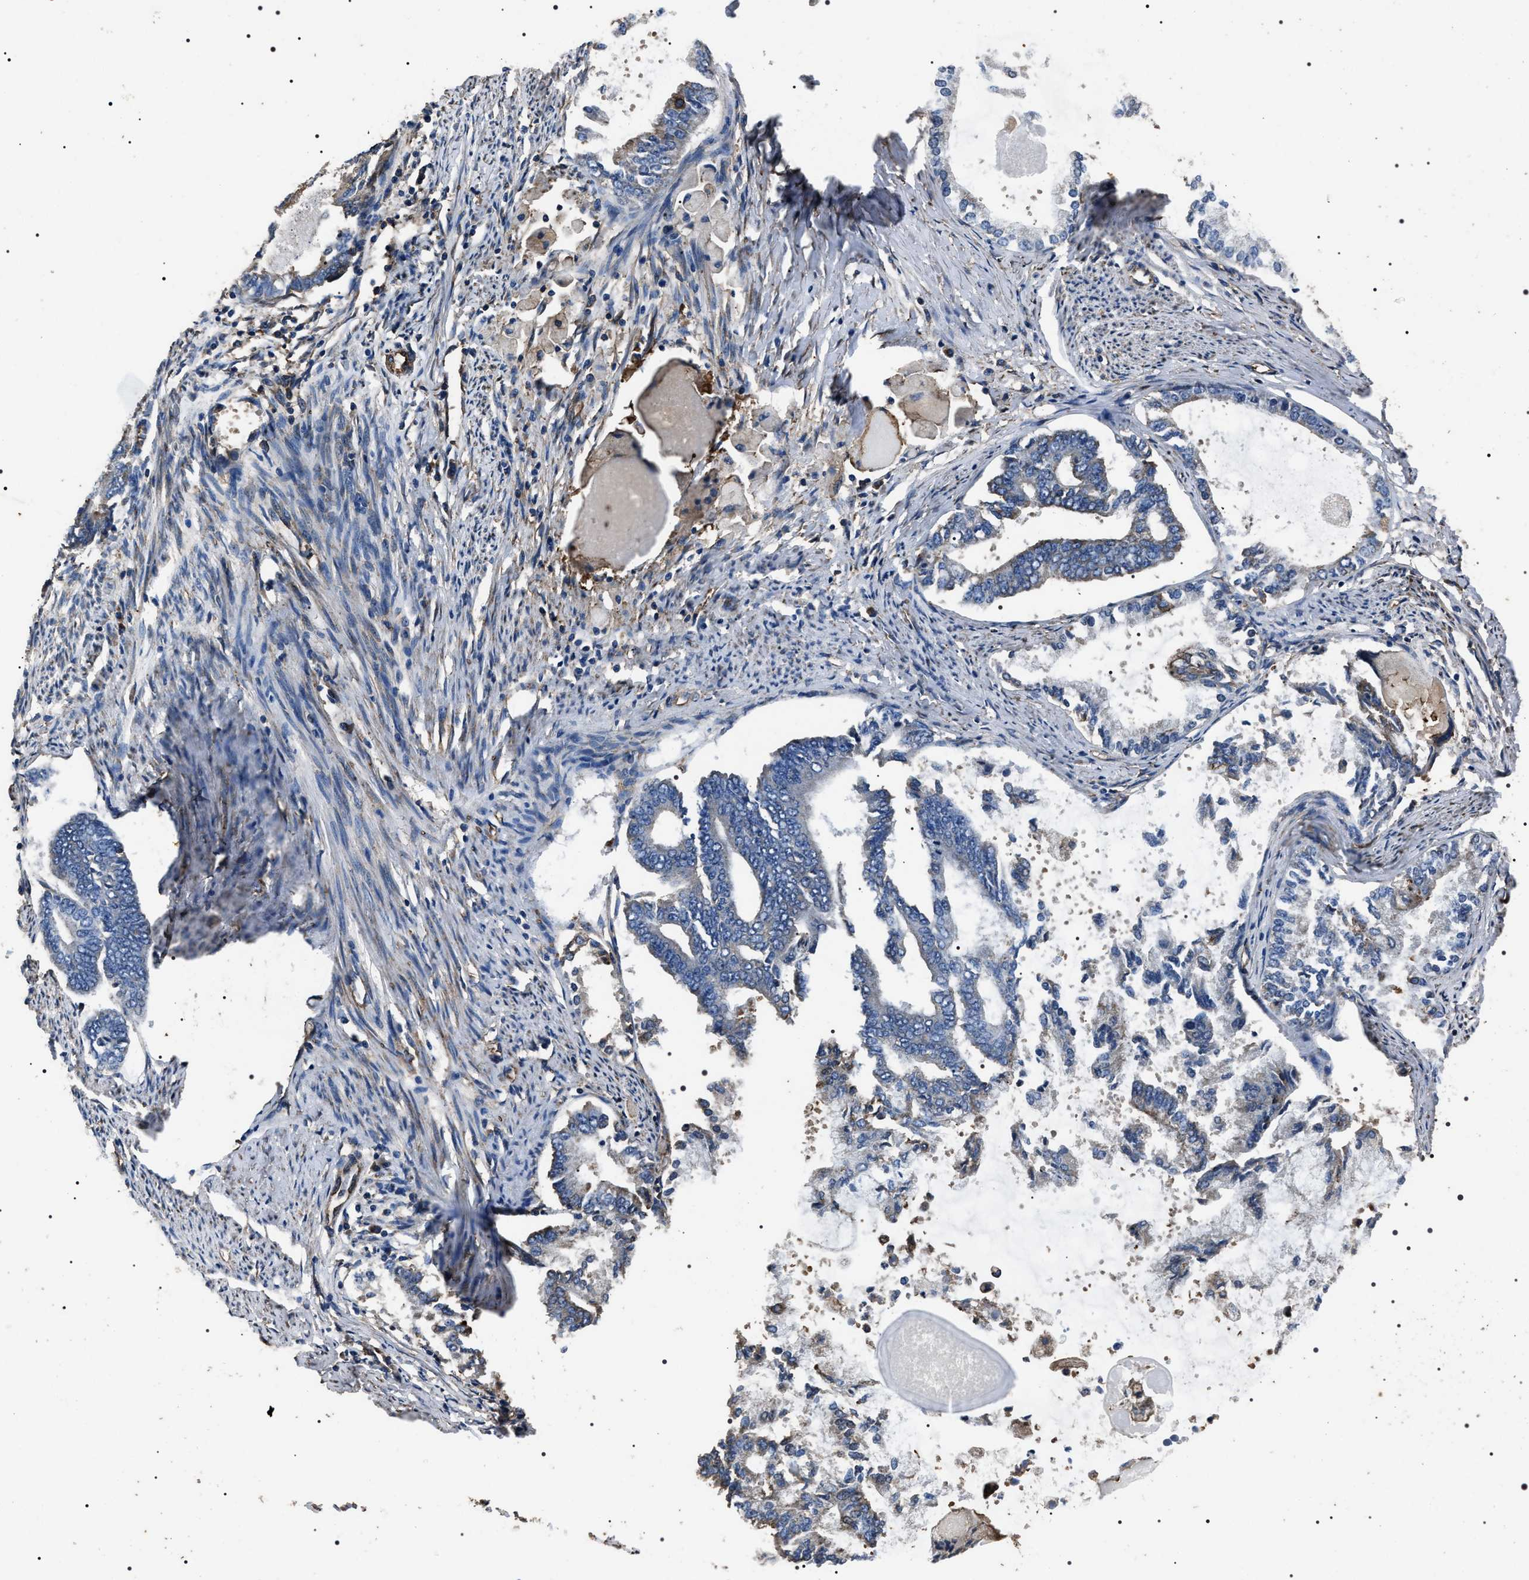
{"staining": {"intensity": "negative", "quantity": "none", "location": "none"}, "tissue": "endometrial cancer", "cell_type": "Tumor cells", "image_type": "cancer", "snomed": [{"axis": "morphology", "description": "Adenocarcinoma, NOS"}, {"axis": "topography", "description": "Endometrium"}], "caption": "The immunohistochemistry histopathology image has no significant staining in tumor cells of endometrial cancer tissue.", "gene": "HSCB", "patient": {"sex": "female", "age": 86}}